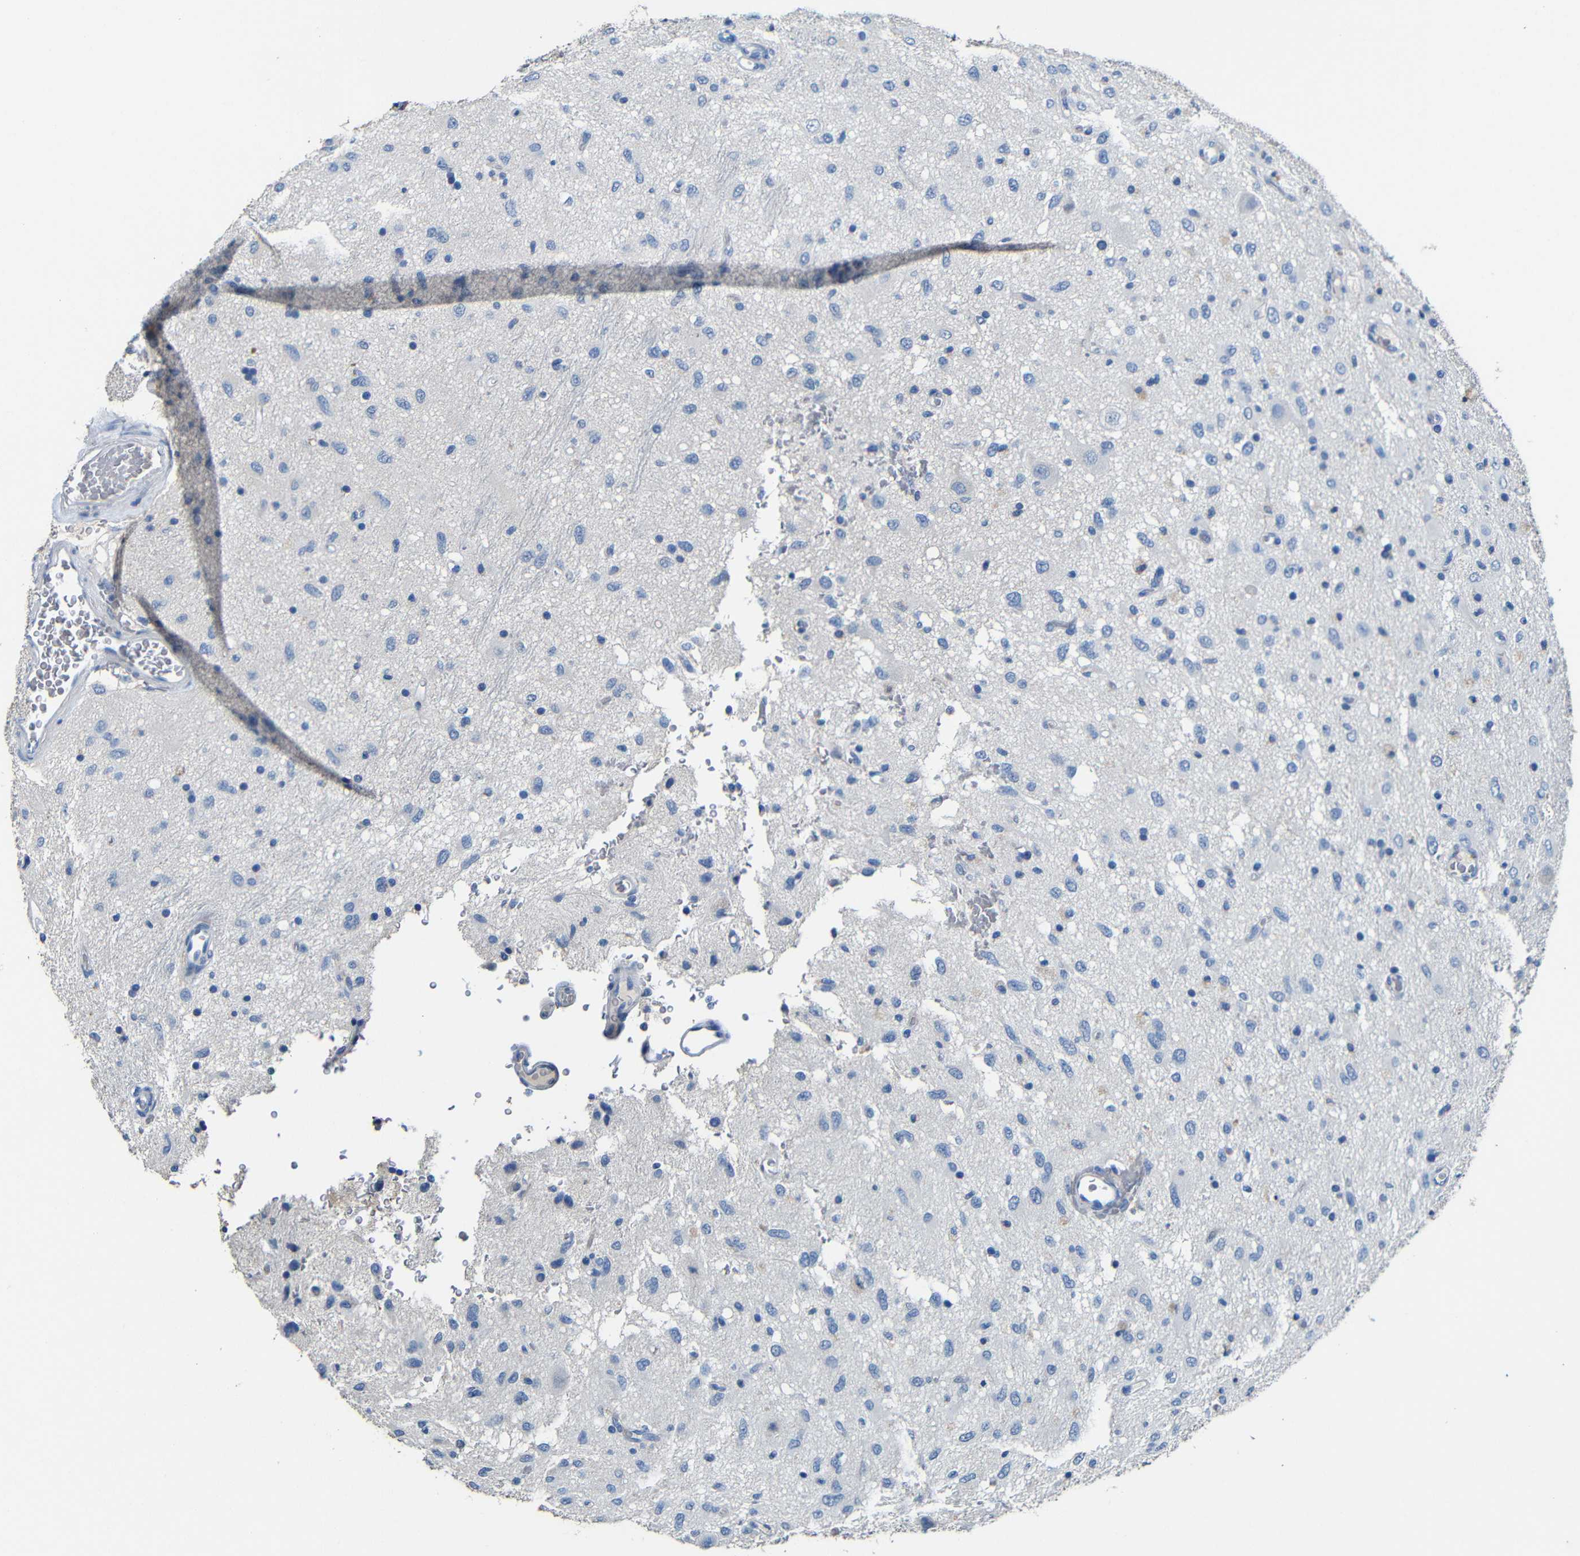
{"staining": {"intensity": "negative", "quantity": "none", "location": "none"}, "tissue": "glioma", "cell_type": "Tumor cells", "image_type": "cancer", "snomed": [{"axis": "morphology", "description": "Glioma, malignant, Low grade"}, {"axis": "topography", "description": "Brain"}], "caption": "Malignant glioma (low-grade) was stained to show a protein in brown. There is no significant positivity in tumor cells.", "gene": "ACKR2", "patient": {"sex": "male", "age": 77}}